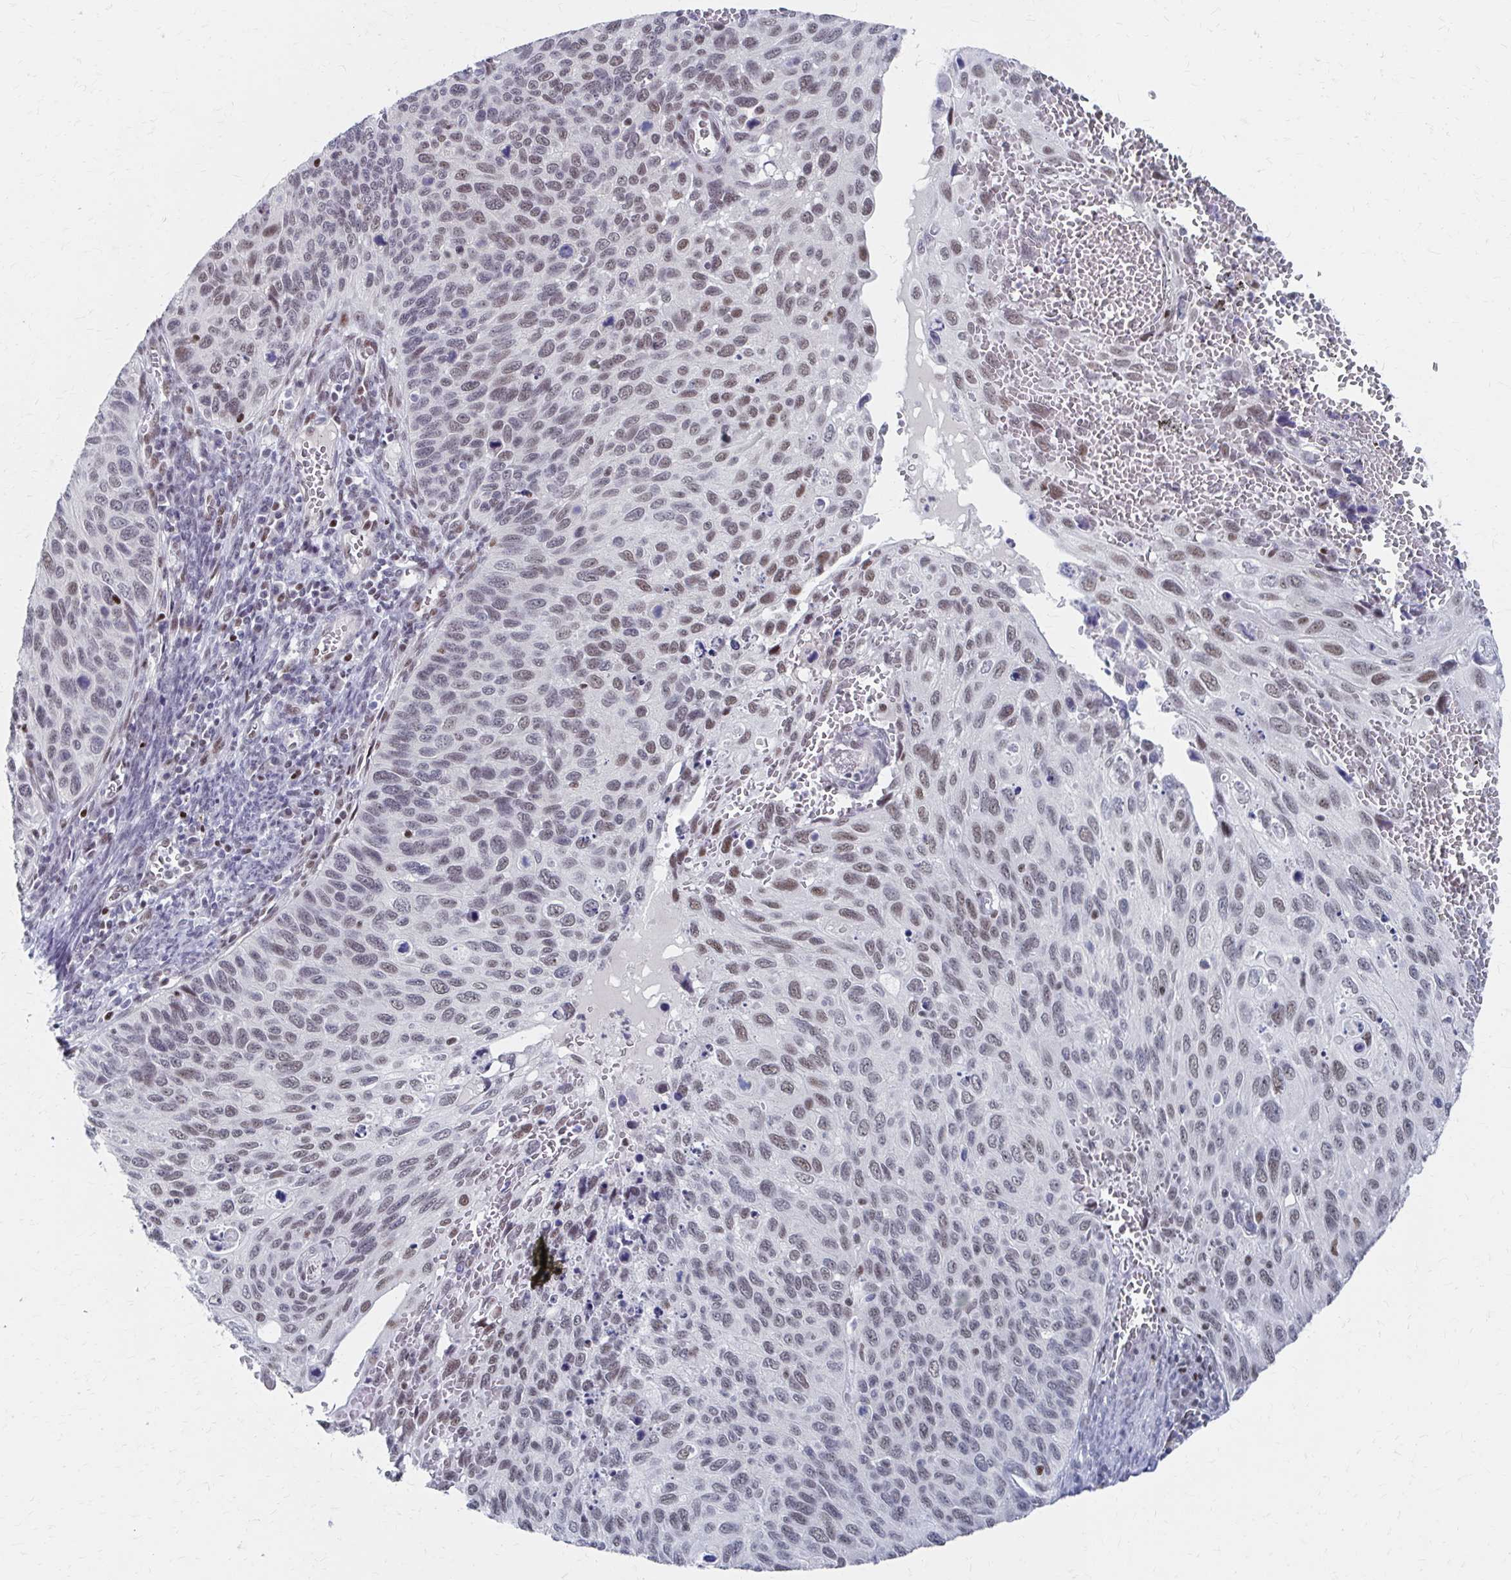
{"staining": {"intensity": "moderate", "quantity": ">75%", "location": "nuclear"}, "tissue": "cervical cancer", "cell_type": "Tumor cells", "image_type": "cancer", "snomed": [{"axis": "morphology", "description": "Squamous cell carcinoma, NOS"}, {"axis": "topography", "description": "Cervix"}], "caption": "Human cervical squamous cell carcinoma stained with a protein marker shows moderate staining in tumor cells.", "gene": "CDIN1", "patient": {"sex": "female", "age": 70}}